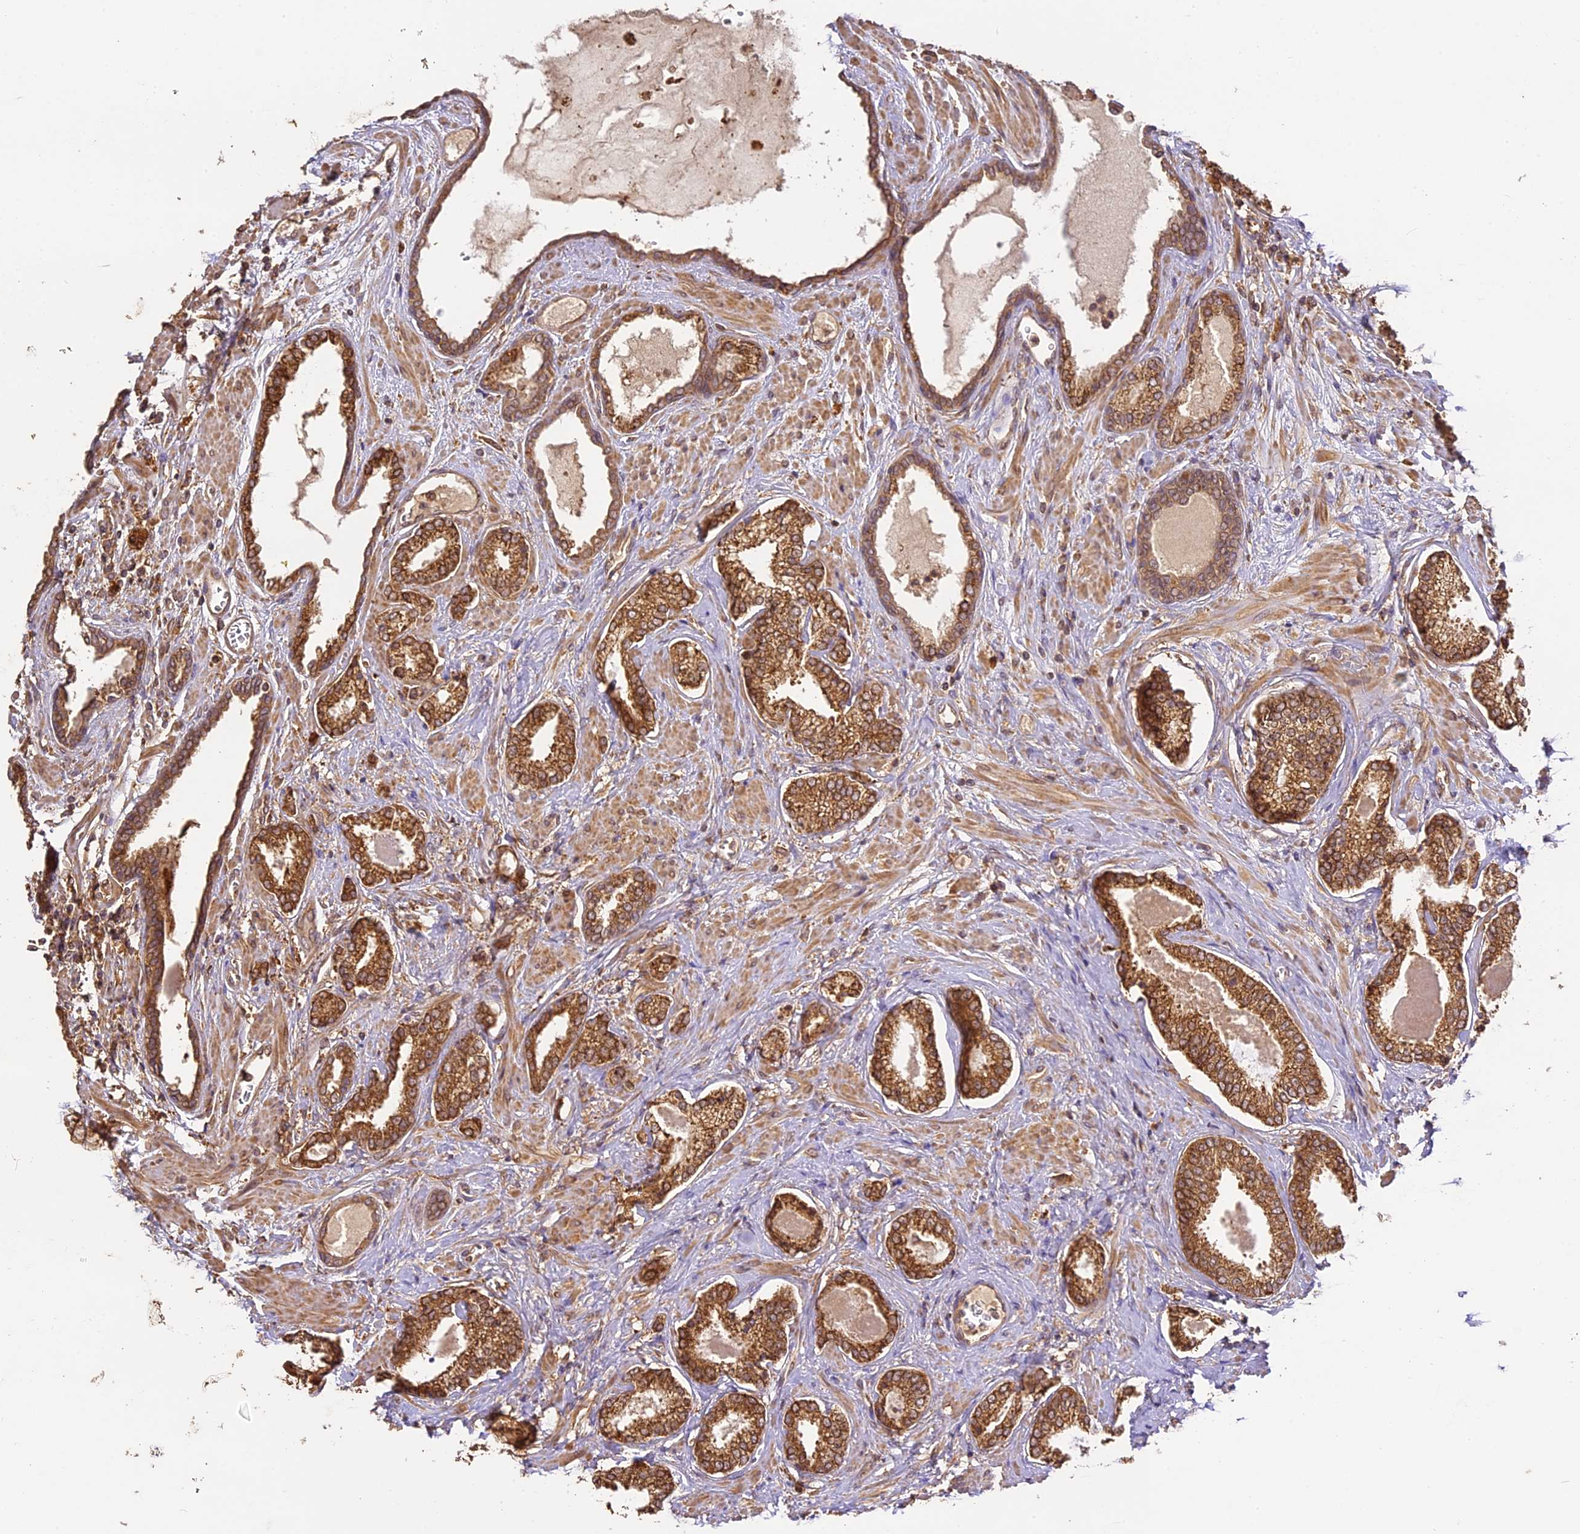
{"staining": {"intensity": "moderate", "quantity": ">75%", "location": "cytoplasmic/membranous"}, "tissue": "prostate cancer", "cell_type": "Tumor cells", "image_type": "cancer", "snomed": [{"axis": "morphology", "description": "Adenocarcinoma, Low grade"}, {"axis": "topography", "description": "Prostate"}], "caption": "High-magnification brightfield microscopy of prostate low-grade adenocarcinoma stained with DAB (3,3'-diaminobenzidine) (brown) and counterstained with hematoxylin (blue). tumor cells exhibit moderate cytoplasmic/membranous staining is present in about>75% of cells. (DAB IHC, brown staining for protein, blue staining for nuclei).", "gene": "BRAP", "patient": {"sex": "male", "age": 70}}